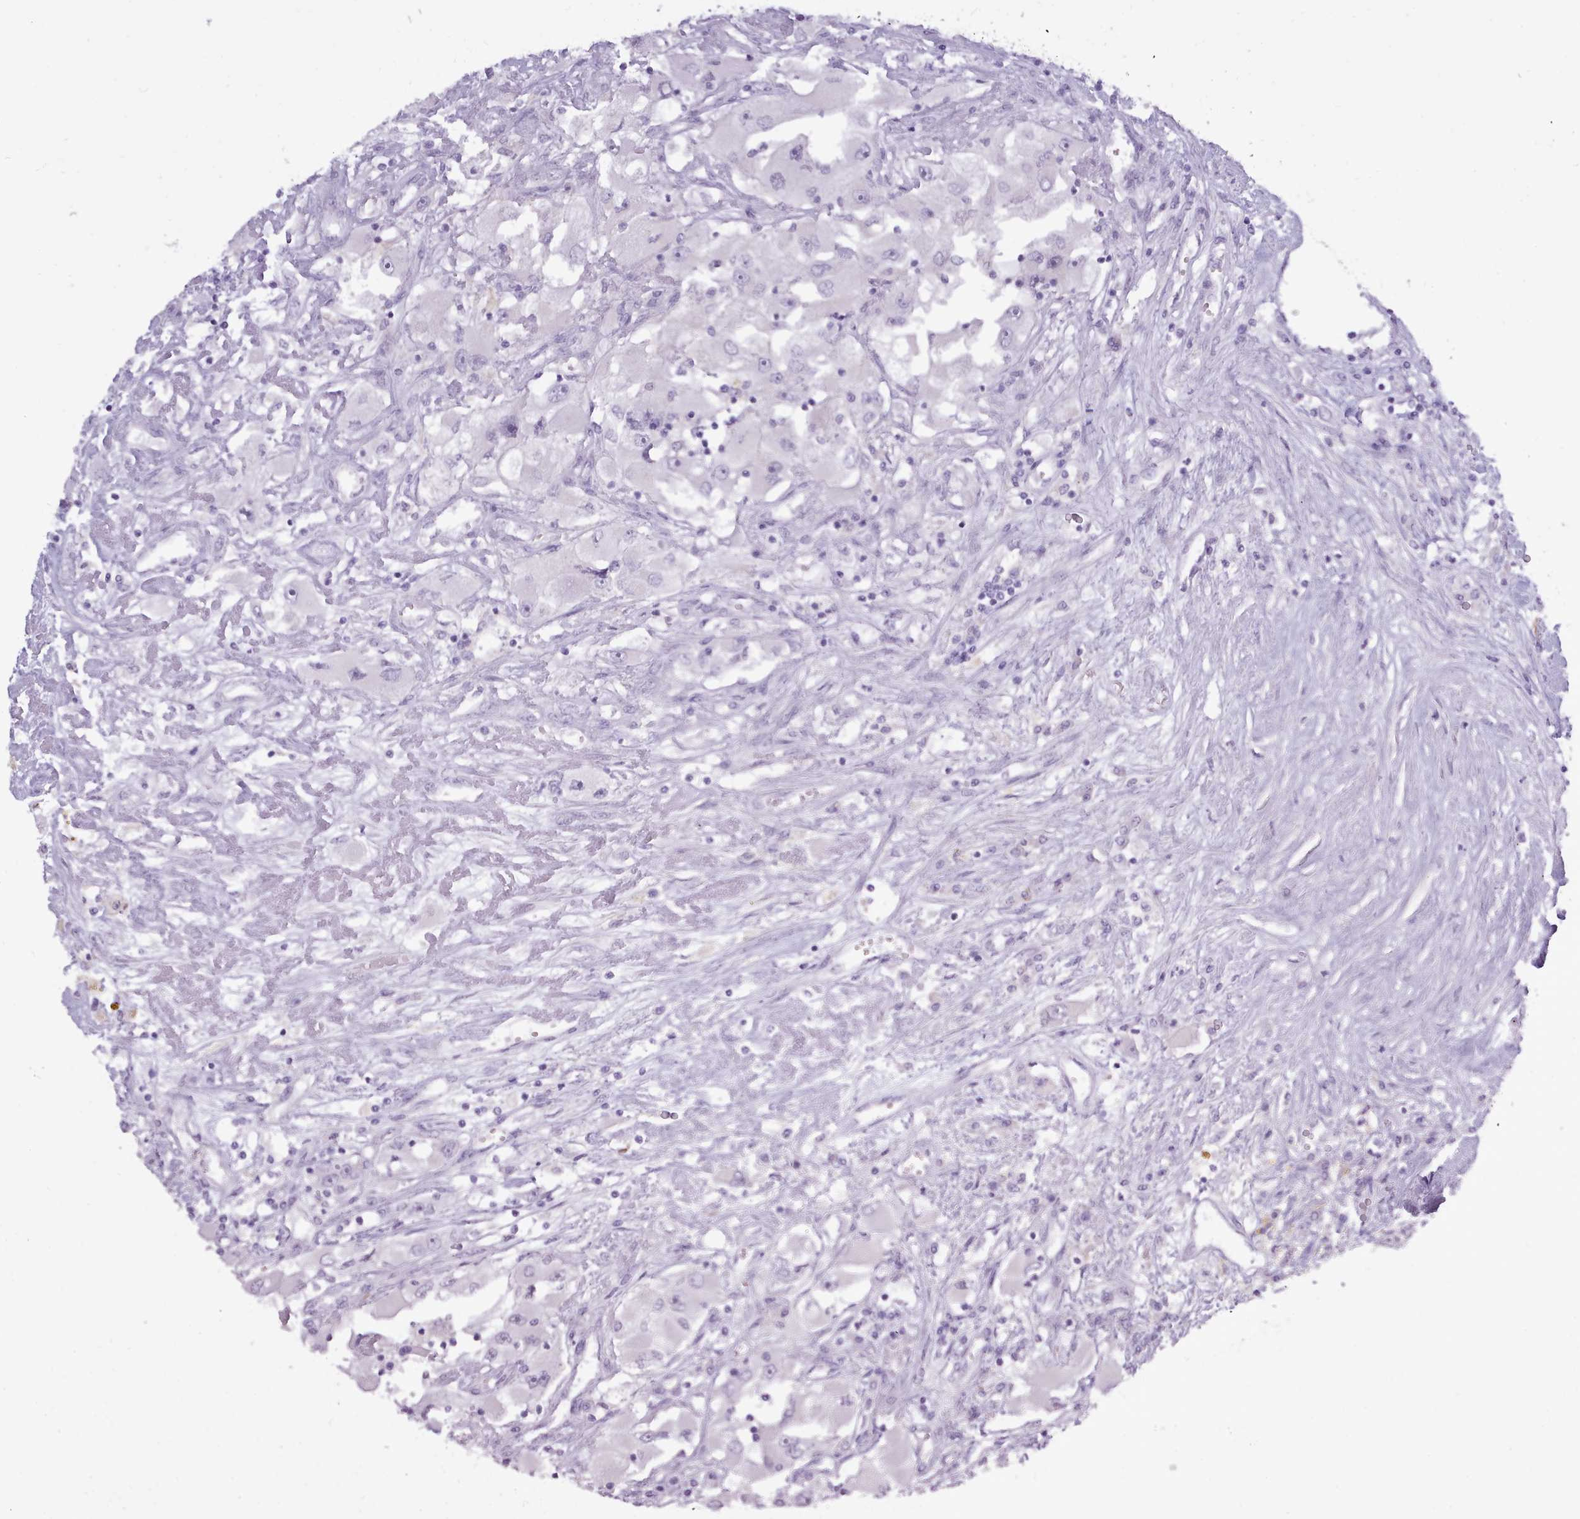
{"staining": {"intensity": "negative", "quantity": "none", "location": "none"}, "tissue": "renal cancer", "cell_type": "Tumor cells", "image_type": "cancer", "snomed": [{"axis": "morphology", "description": "Adenocarcinoma, NOS"}, {"axis": "topography", "description": "Kidney"}], "caption": "There is no significant positivity in tumor cells of renal cancer. Brightfield microscopy of IHC stained with DAB (3,3'-diaminobenzidine) (brown) and hematoxylin (blue), captured at high magnification.", "gene": "BDKRB2", "patient": {"sex": "female", "age": 52}}